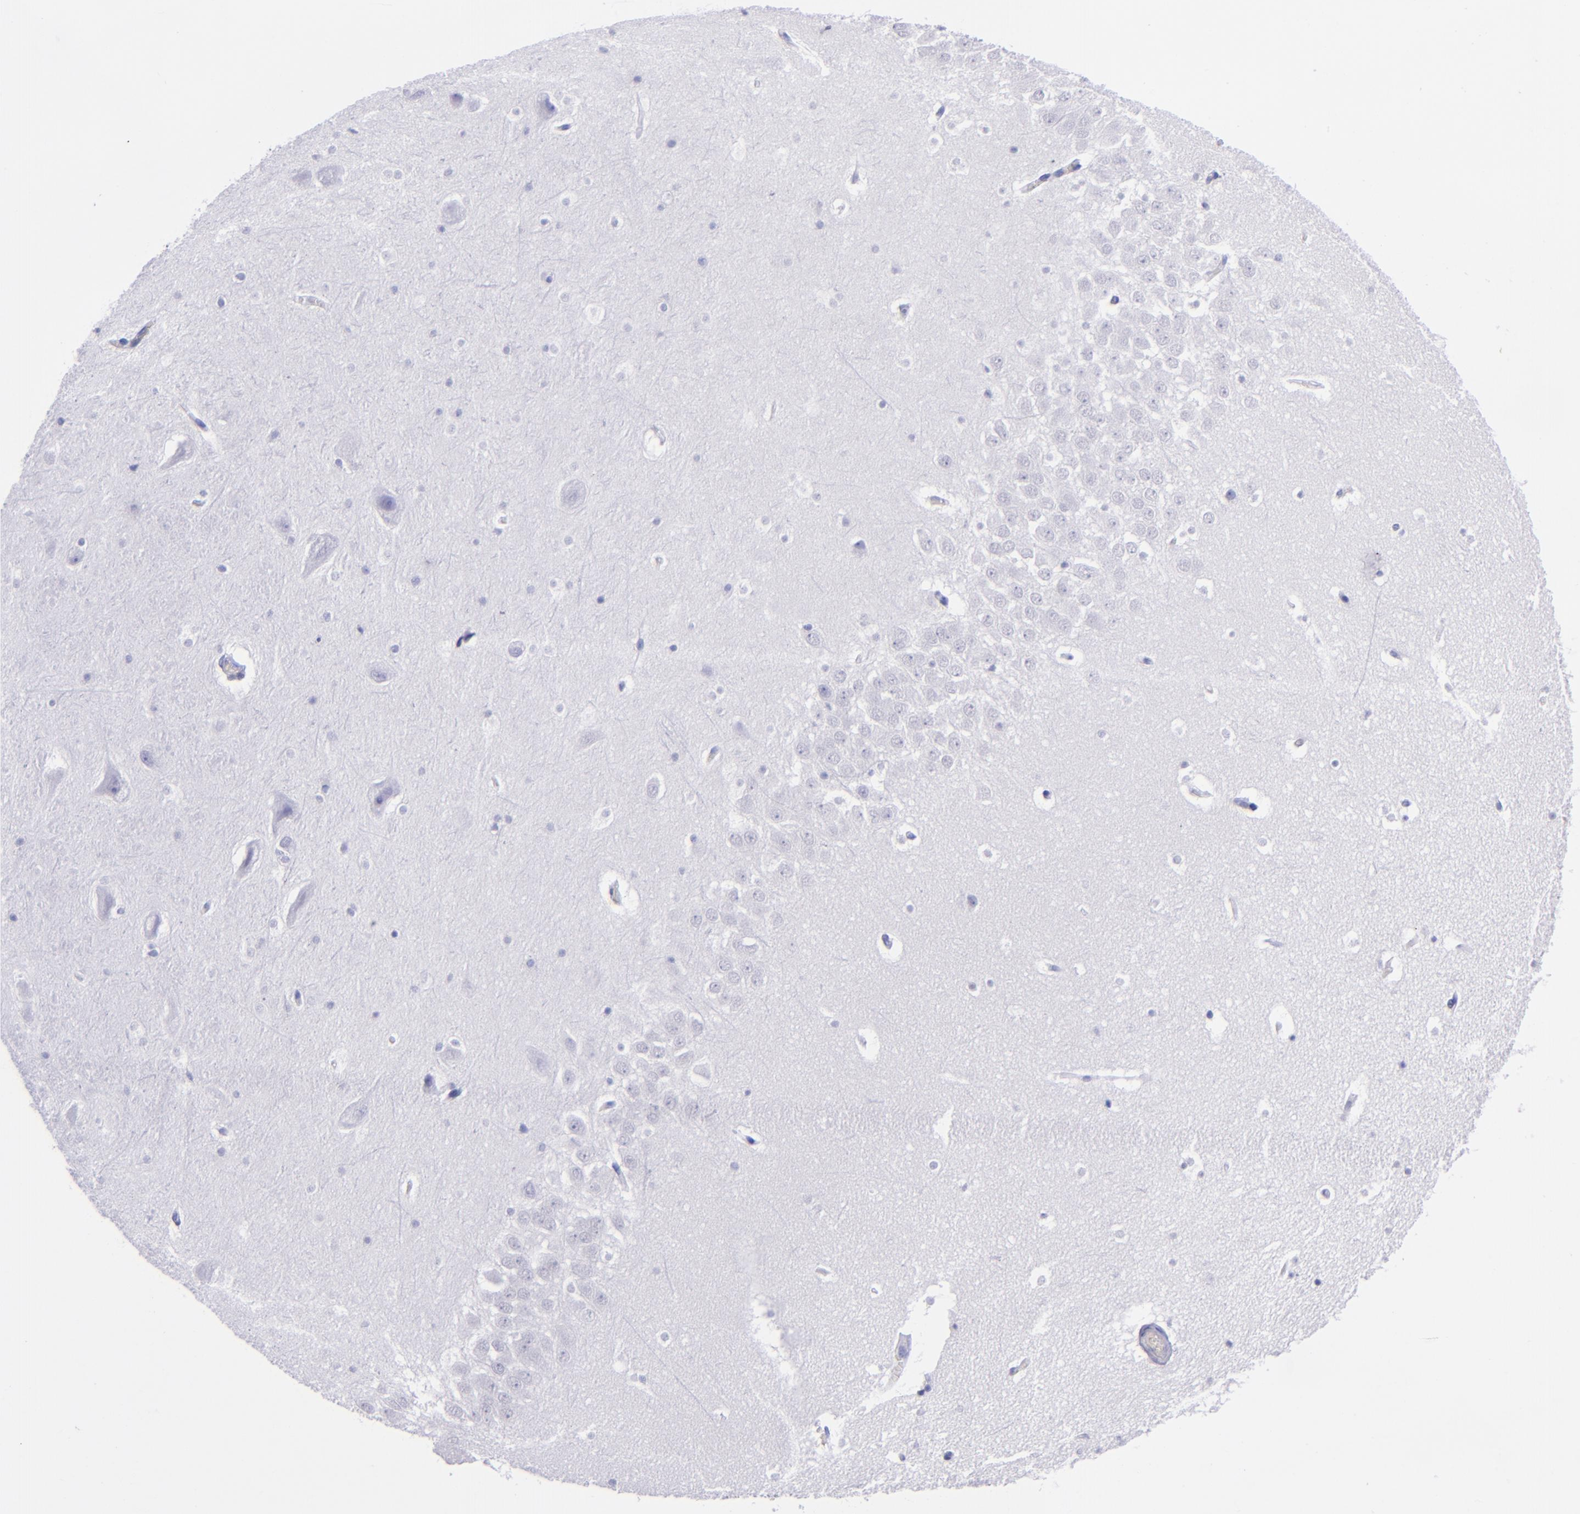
{"staining": {"intensity": "negative", "quantity": "none", "location": "none"}, "tissue": "hippocampus", "cell_type": "Glial cells", "image_type": "normal", "snomed": [{"axis": "morphology", "description": "Normal tissue, NOS"}, {"axis": "topography", "description": "Hippocampus"}], "caption": "IHC of unremarkable human hippocampus reveals no expression in glial cells.", "gene": "CD37", "patient": {"sex": "male", "age": 45}}